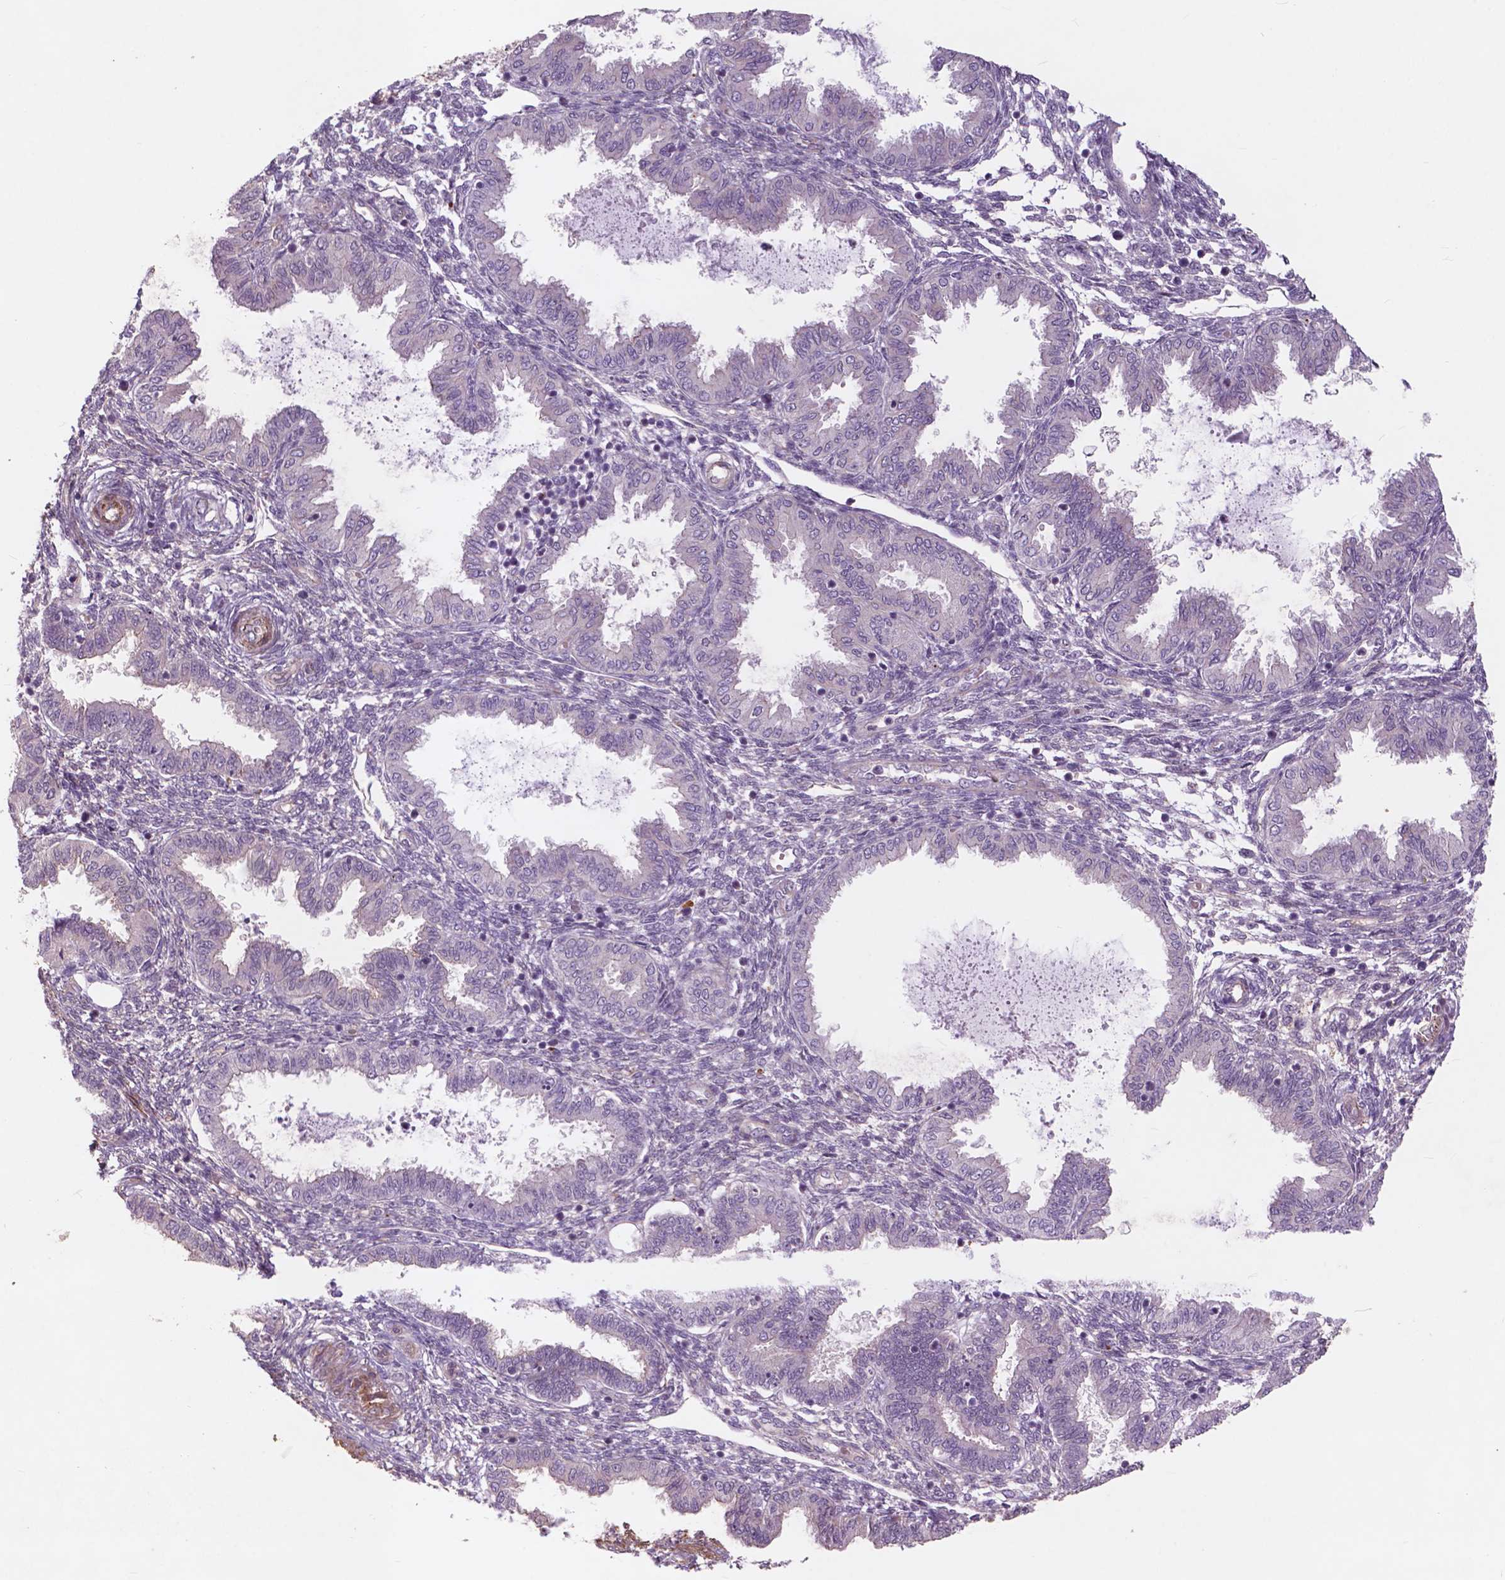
{"staining": {"intensity": "negative", "quantity": "none", "location": "none"}, "tissue": "endometrium", "cell_type": "Cells in endometrial stroma", "image_type": "normal", "snomed": [{"axis": "morphology", "description": "Normal tissue, NOS"}, {"axis": "topography", "description": "Endometrium"}], "caption": "A histopathology image of human endometrium is negative for staining in cells in endometrial stroma. (Brightfield microscopy of DAB (3,3'-diaminobenzidine) IHC at high magnification).", "gene": "RFPL4B", "patient": {"sex": "female", "age": 33}}